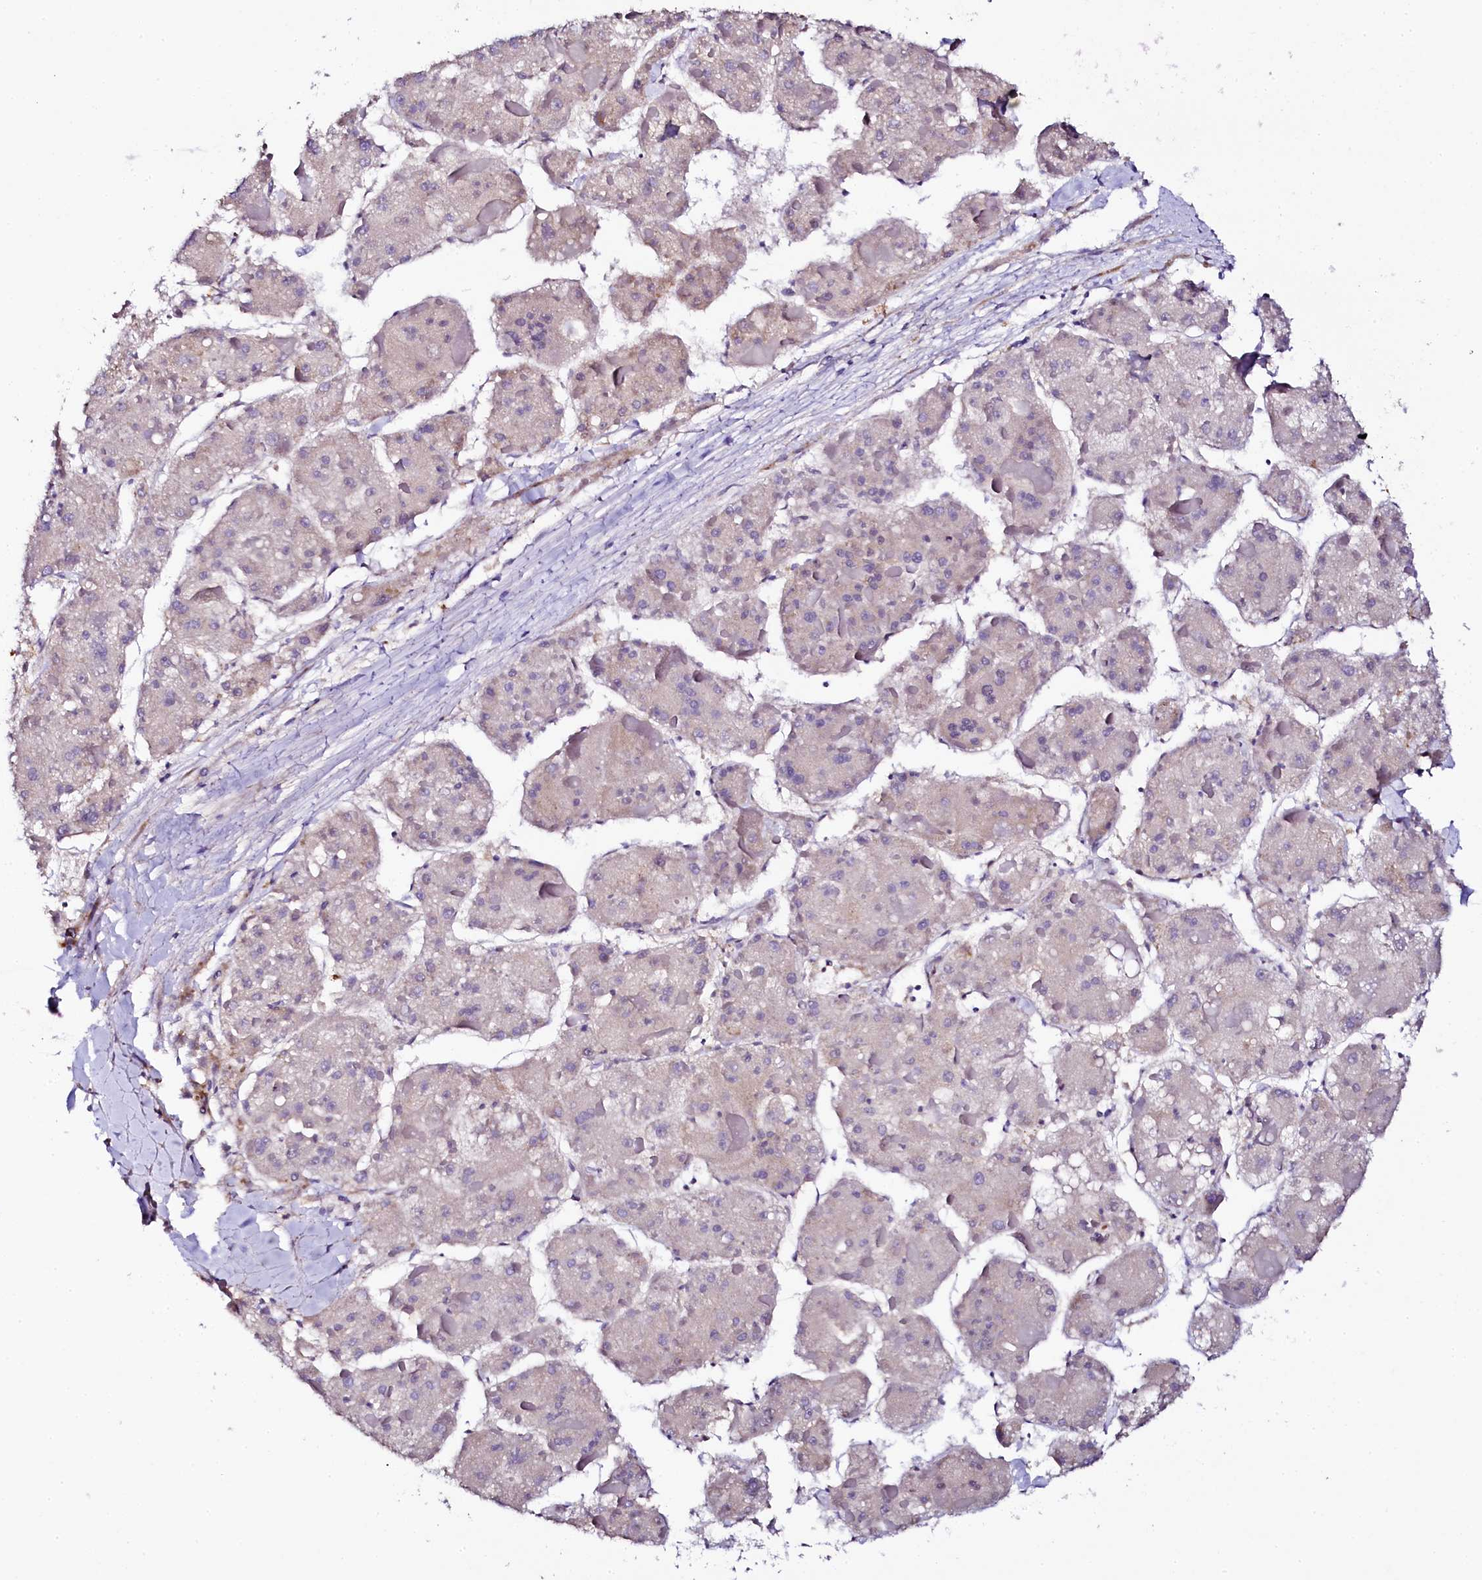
{"staining": {"intensity": "negative", "quantity": "none", "location": "none"}, "tissue": "liver cancer", "cell_type": "Tumor cells", "image_type": "cancer", "snomed": [{"axis": "morphology", "description": "Carcinoma, Hepatocellular, NOS"}, {"axis": "topography", "description": "Liver"}], "caption": "A photomicrograph of liver hepatocellular carcinoma stained for a protein exhibits no brown staining in tumor cells.", "gene": "NAA16", "patient": {"sex": "female", "age": 73}}